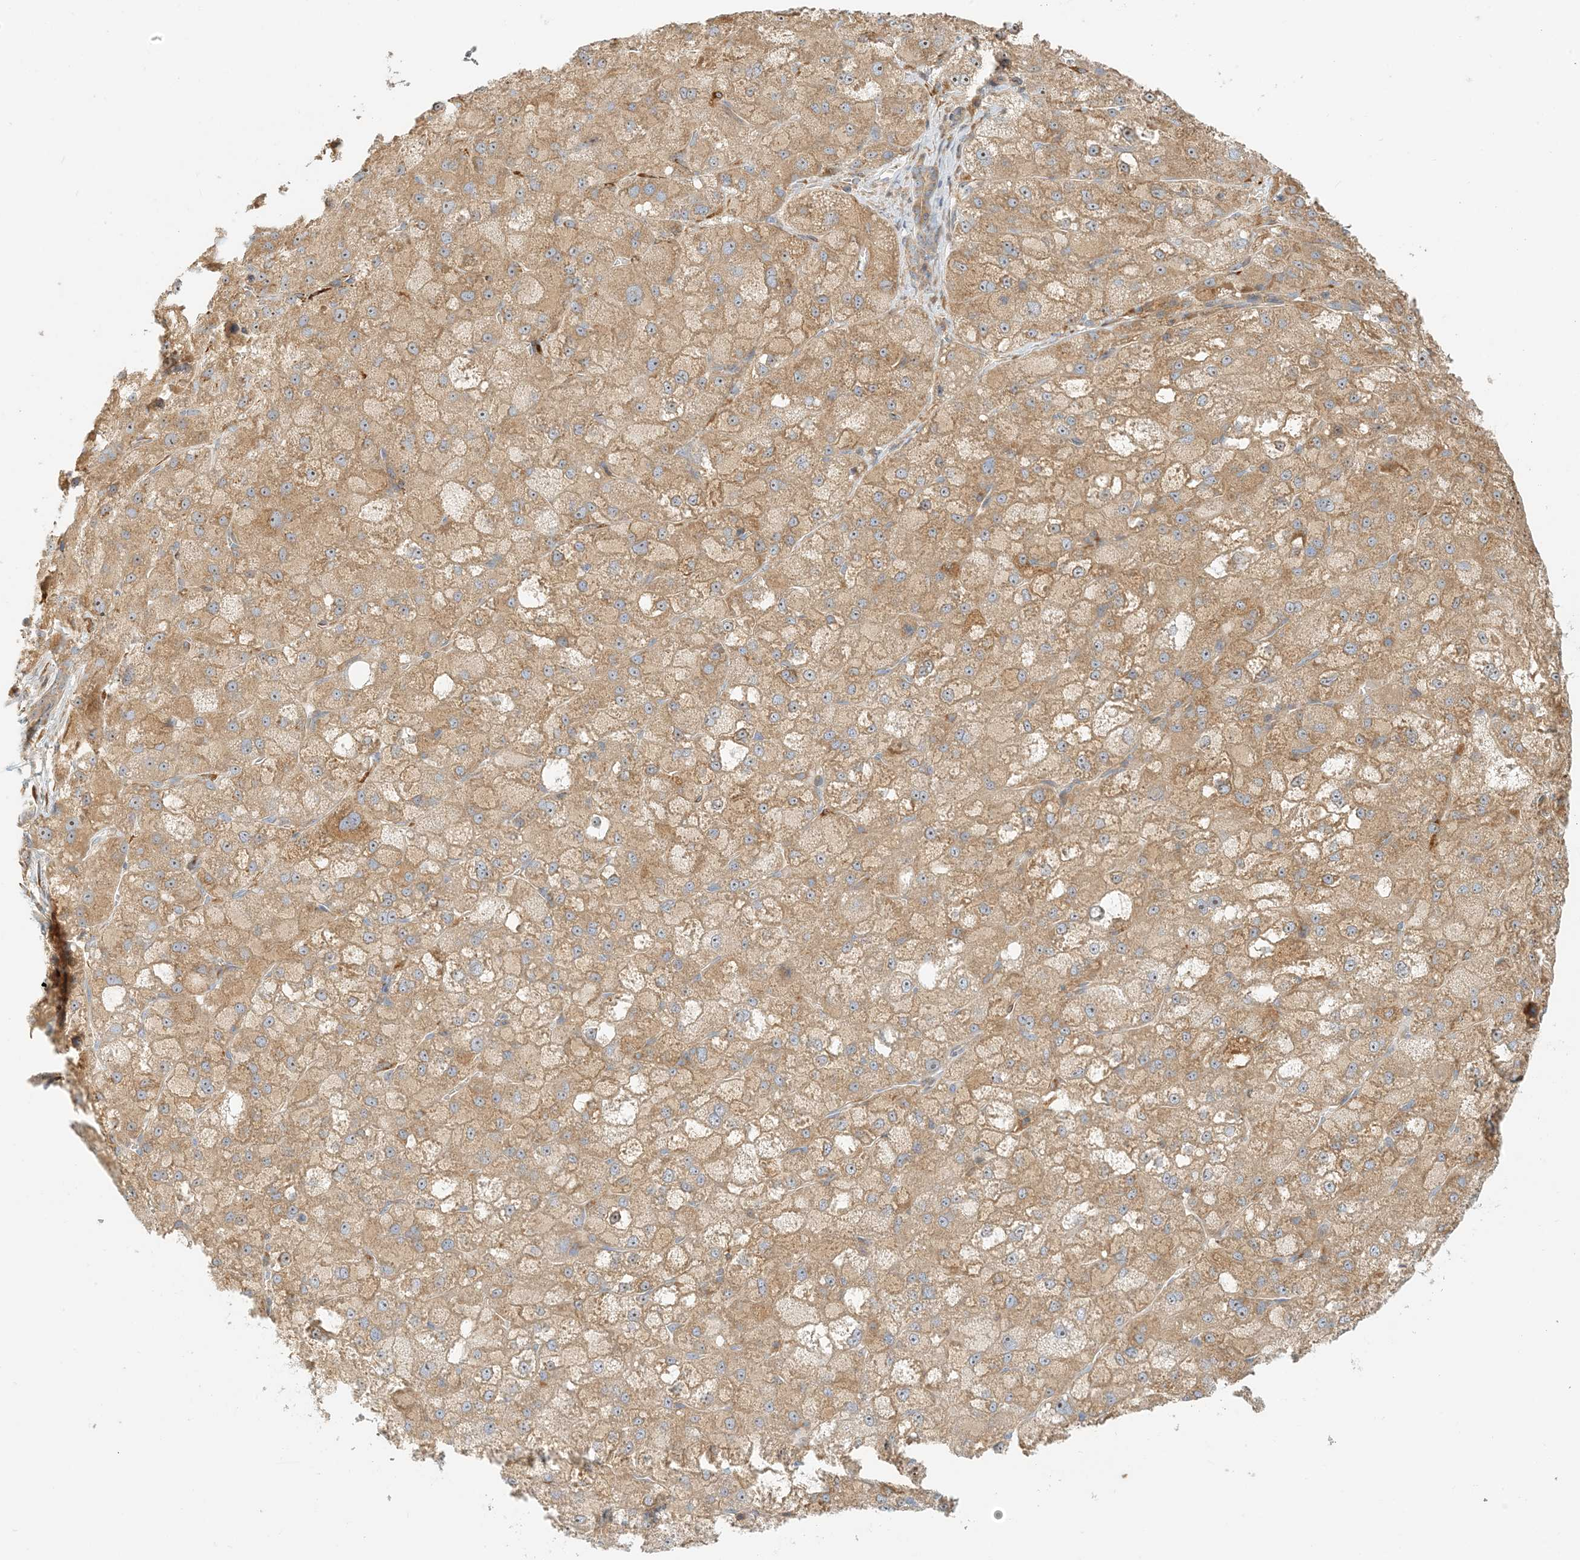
{"staining": {"intensity": "moderate", "quantity": ">75%", "location": "cytoplasmic/membranous"}, "tissue": "liver cancer", "cell_type": "Tumor cells", "image_type": "cancer", "snomed": [{"axis": "morphology", "description": "Carcinoma, Hepatocellular, NOS"}, {"axis": "topography", "description": "Liver"}], "caption": "High-power microscopy captured an IHC photomicrograph of liver cancer (hepatocellular carcinoma), revealing moderate cytoplasmic/membranous expression in about >75% of tumor cells. (Brightfield microscopy of DAB IHC at high magnification).", "gene": "COLEC11", "patient": {"sex": "male", "age": 57}}